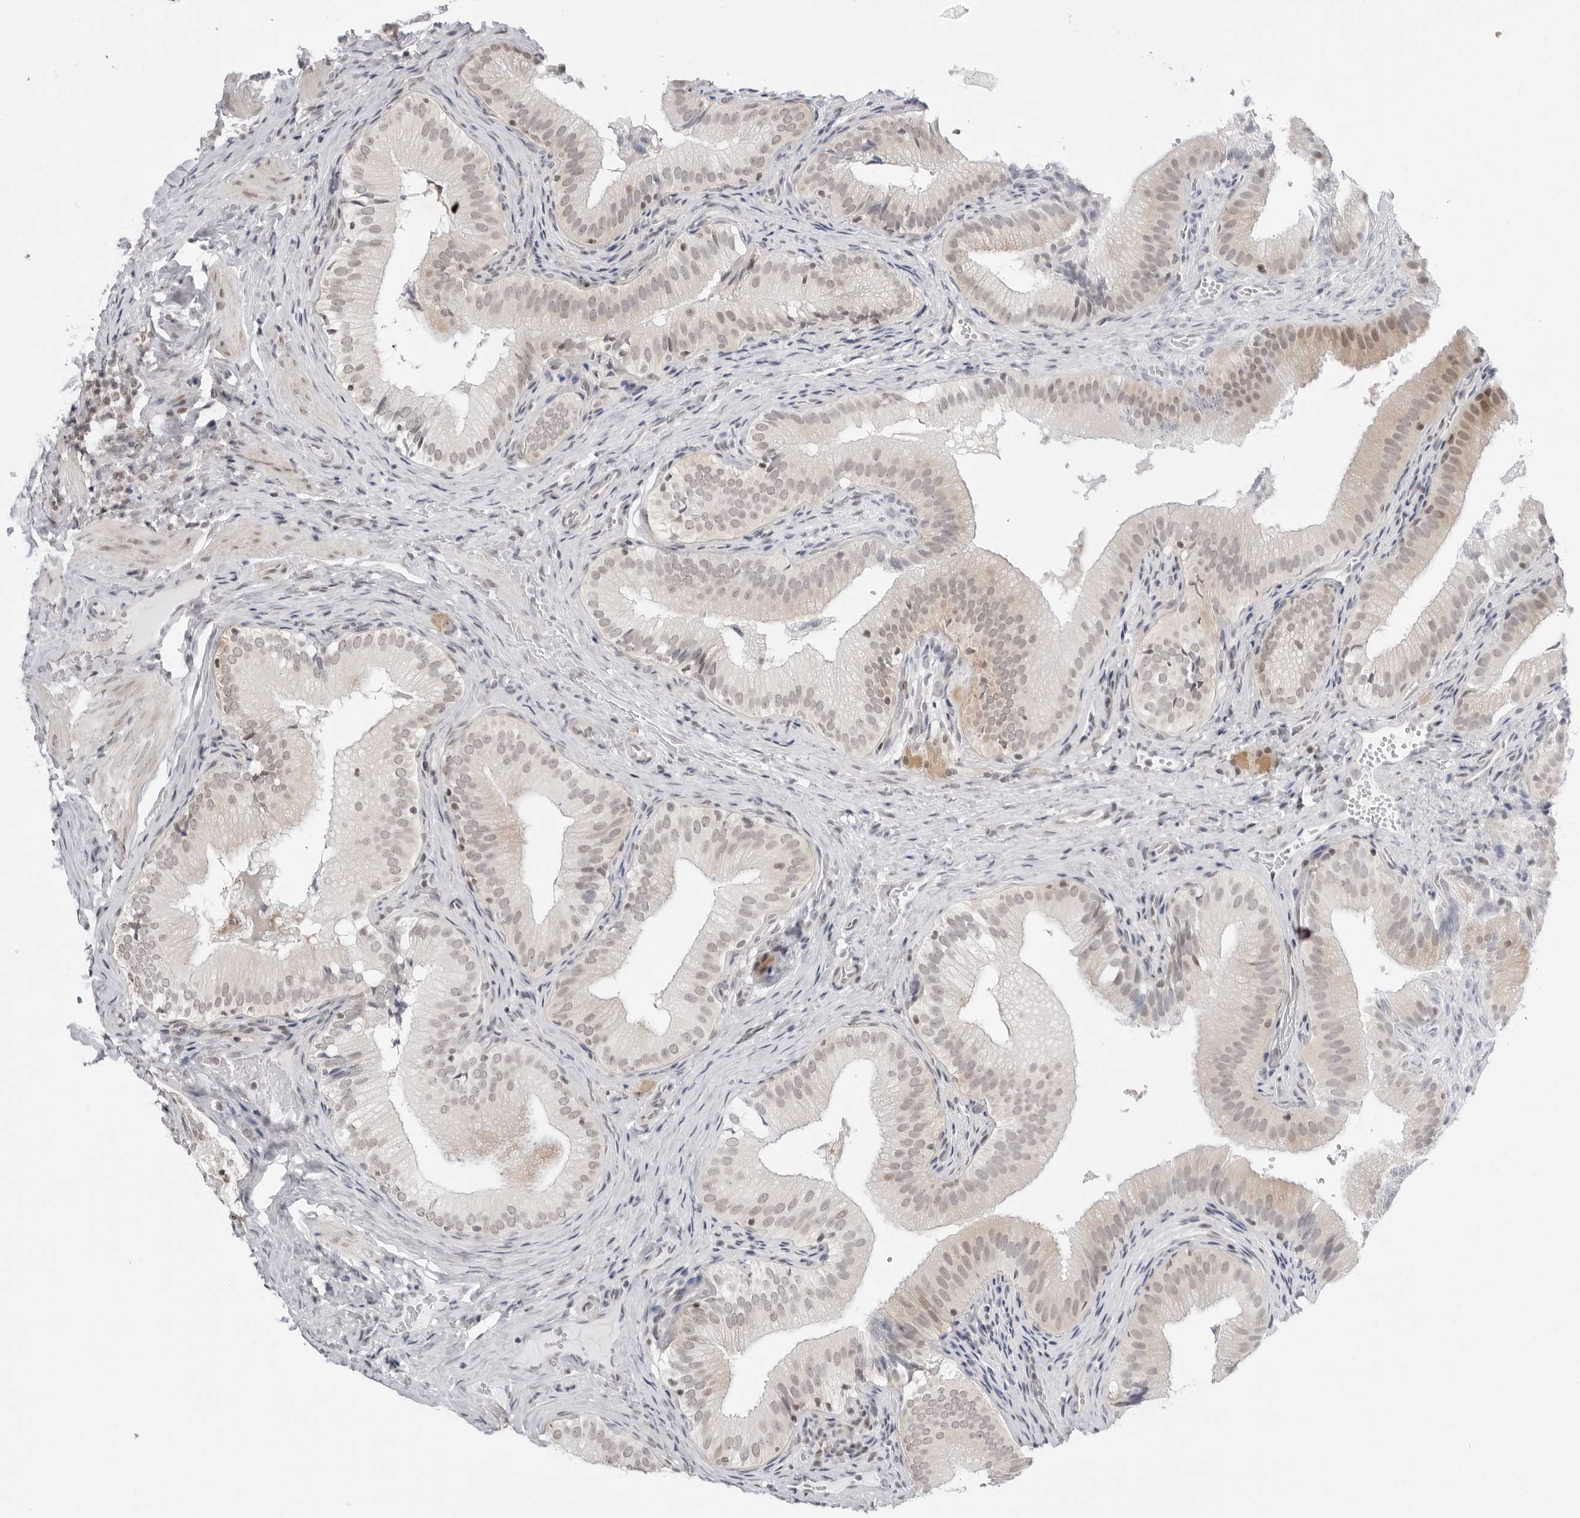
{"staining": {"intensity": "moderate", "quantity": "<25%", "location": "cytoplasmic/membranous,nuclear"}, "tissue": "gallbladder", "cell_type": "Glandular cells", "image_type": "normal", "snomed": [{"axis": "morphology", "description": "Normal tissue, NOS"}, {"axis": "topography", "description": "Gallbladder"}], "caption": "This micrograph displays benign gallbladder stained with immunohistochemistry to label a protein in brown. The cytoplasmic/membranous,nuclear of glandular cells show moderate positivity for the protein. Nuclei are counter-stained blue.", "gene": "PPP2R5C", "patient": {"sex": "female", "age": 30}}